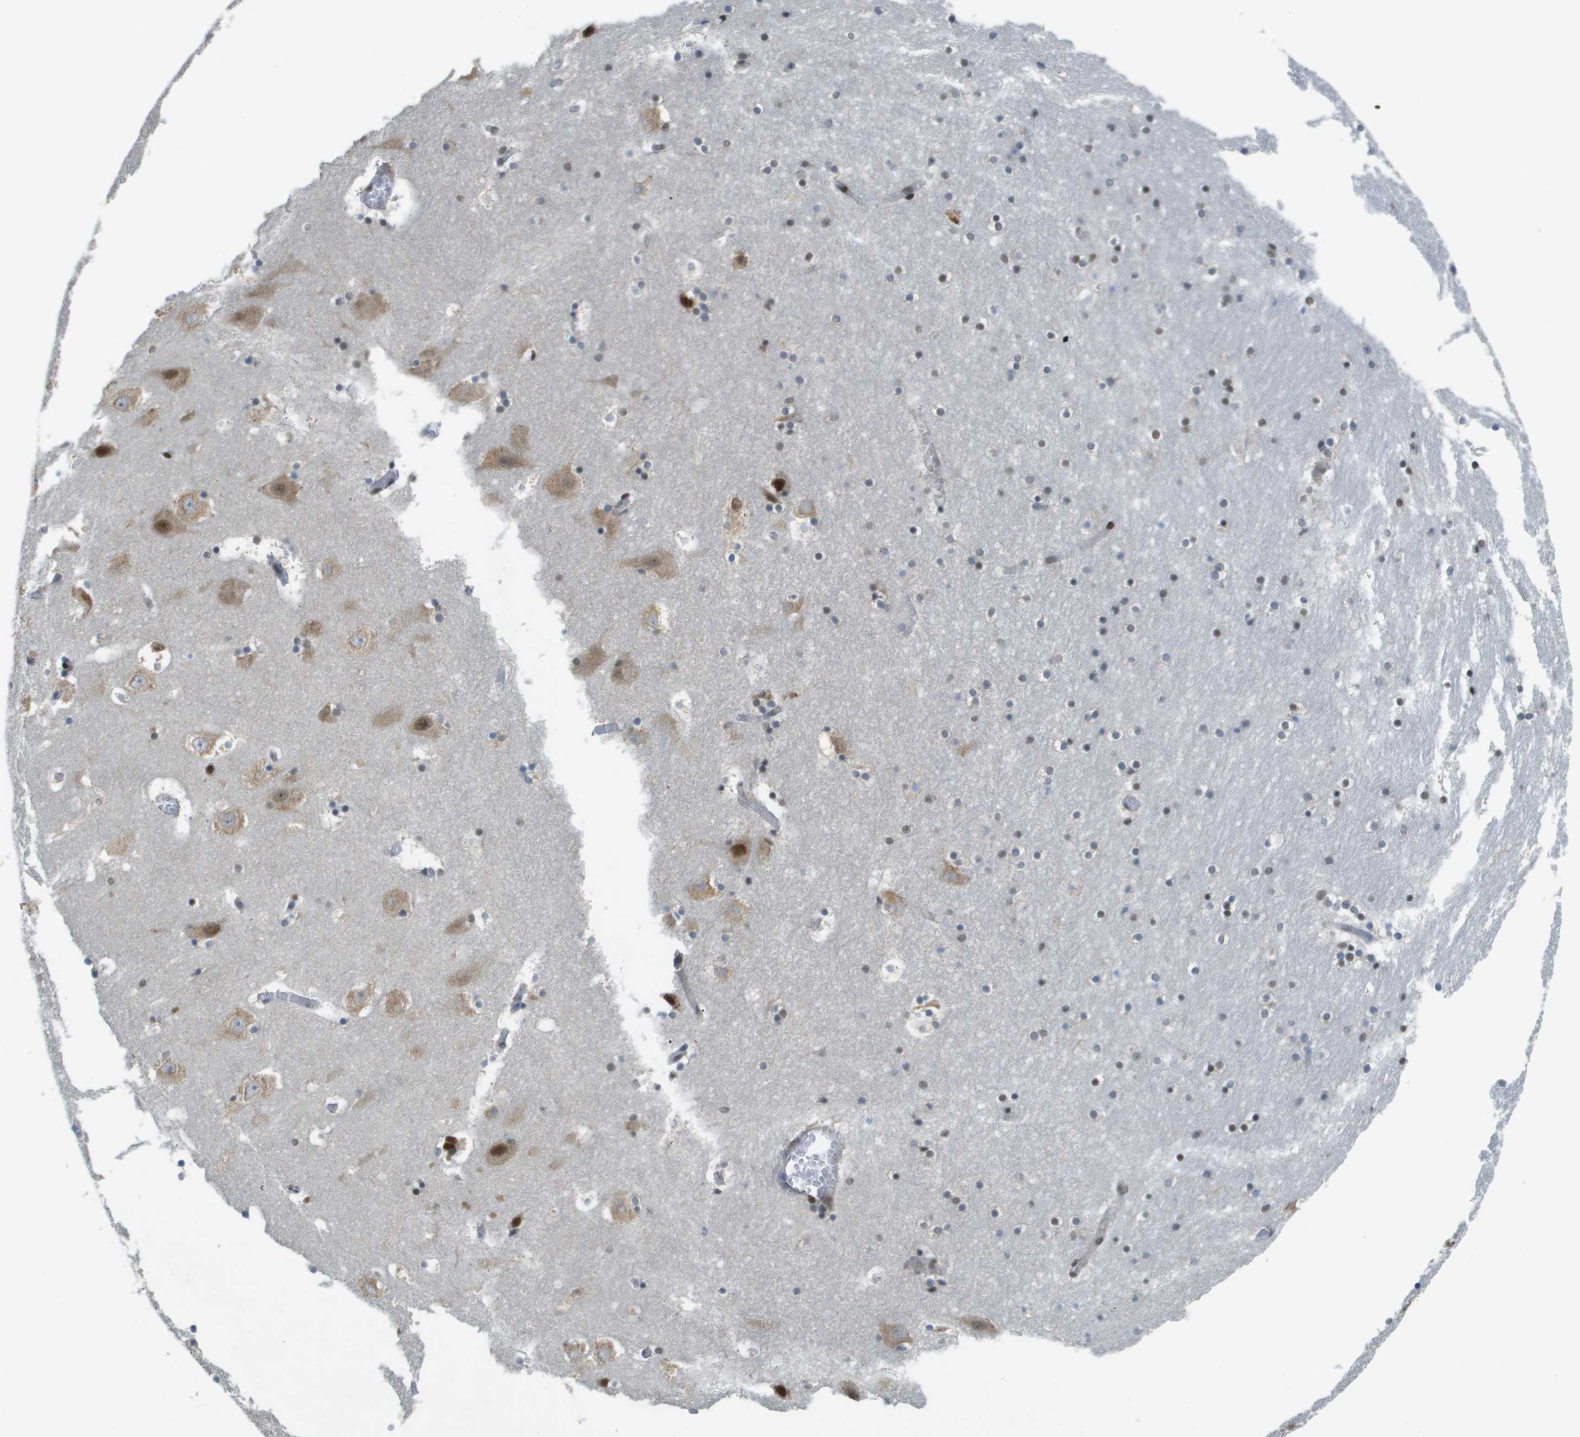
{"staining": {"intensity": "moderate", "quantity": "25%-75%", "location": "nuclear"}, "tissue": "hippocampus", "cell_type": "Glial cells", "image_type": "normal", "snomed": [{"axis": "morphology", "description": "Normal tissue, NOS"}, {"axis": "topography", "description": "Hippocampus"}], "caption": "Immunohistochemistry (IHC) histopathology image of benign hippocampus: hippocampus stained using IHC displays medium levels of moderate protein expression localized specifically in the nuclear of glial cells, appearing as a nuclear brown color.", "gene": "ARID1B", "patient": {"sex": "male", "age": 45}}